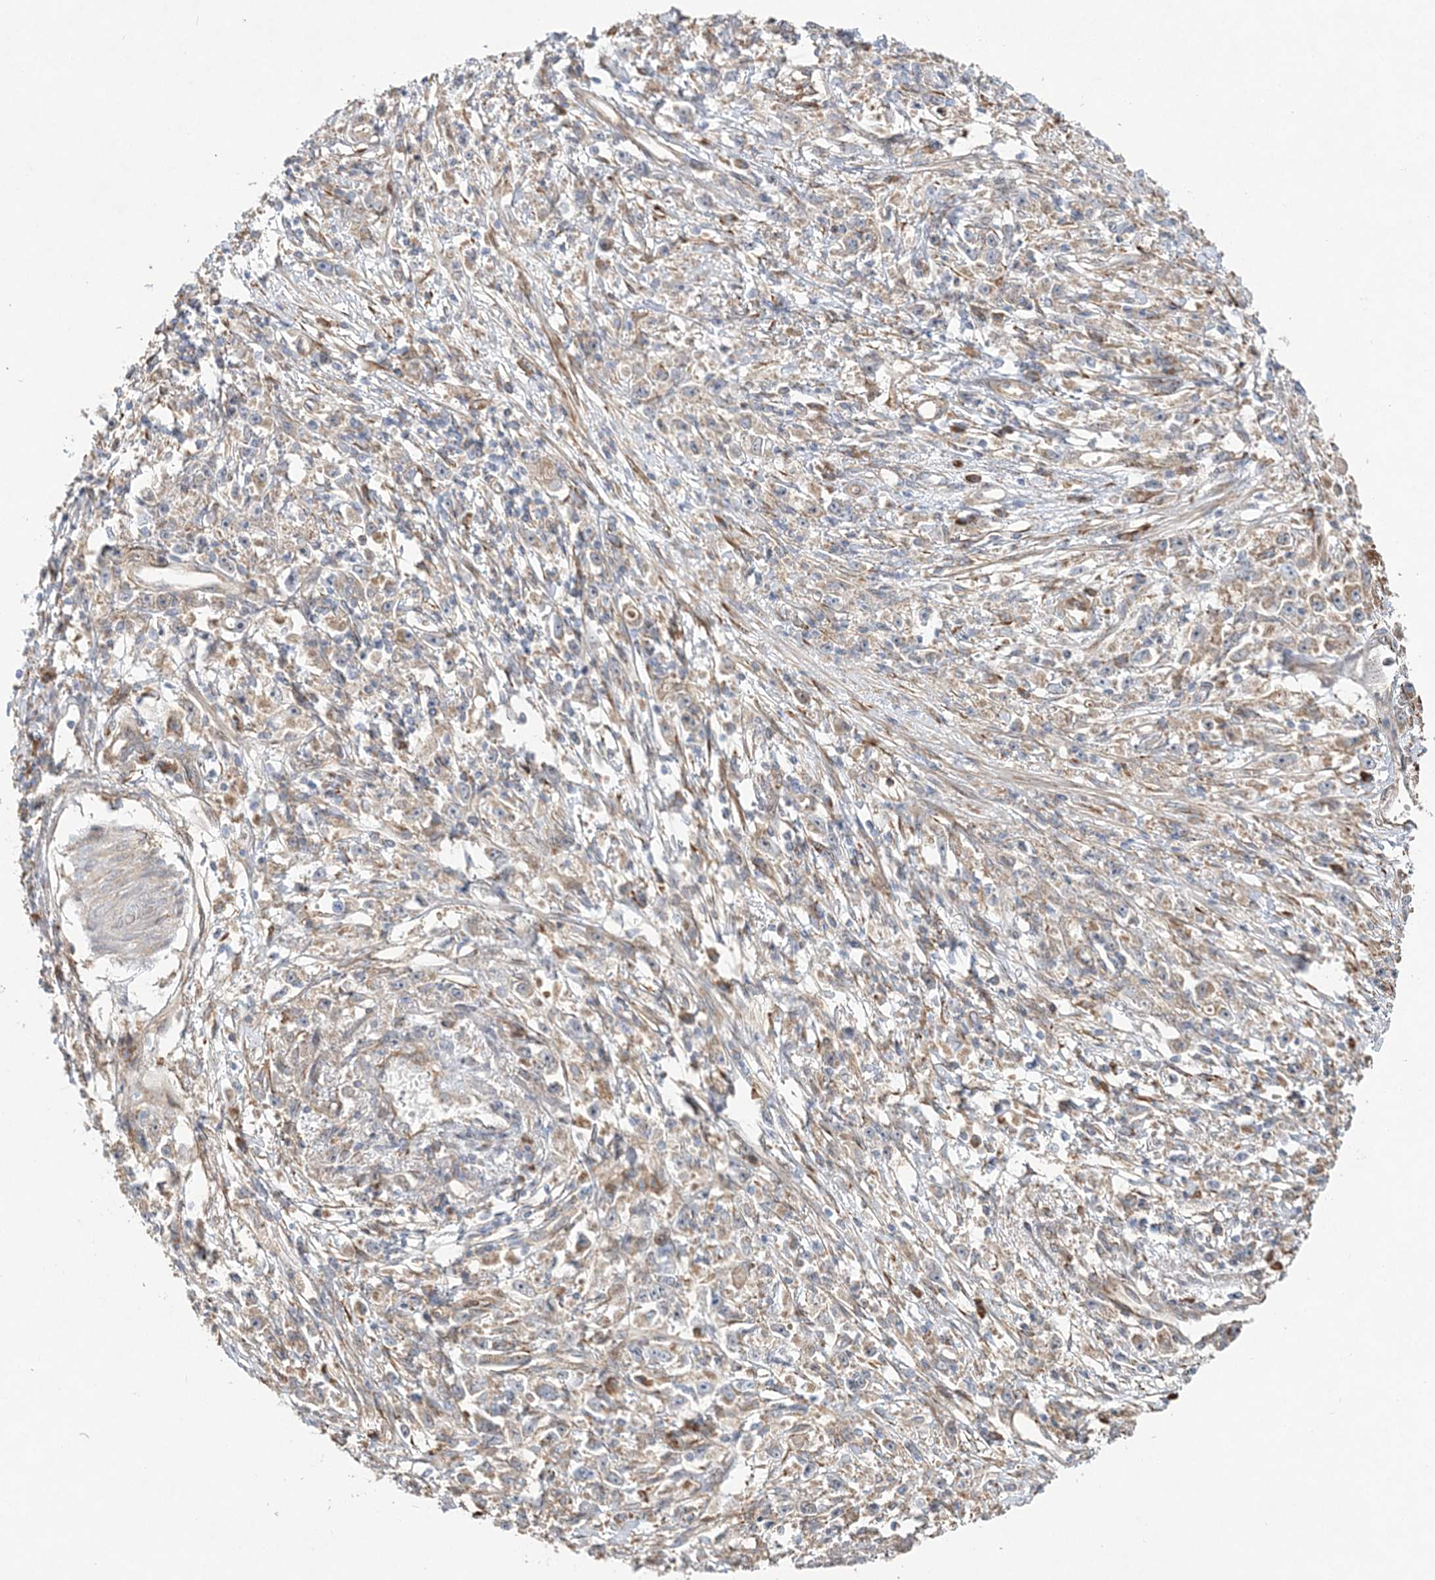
{"staining": {"intensity": "negative", "quantity": "none", "location": "none"}, "tissue": "stomach cancer", "cell_type": "Tumor cells", "image_type": "cancer", "snomed": [{"axis": "morphology", "description": "Adenocarcinoma, NOS"}, {"axis": "topography", "description": "Stomach"}], "caption": "Stomach adenocarcinoma stained for a protein using immunohistochemistry (IHC) demonstrates no staining tumor cells.", "gene": "ZFYVE16", "patient": {"sex": "female", "age": 59}}